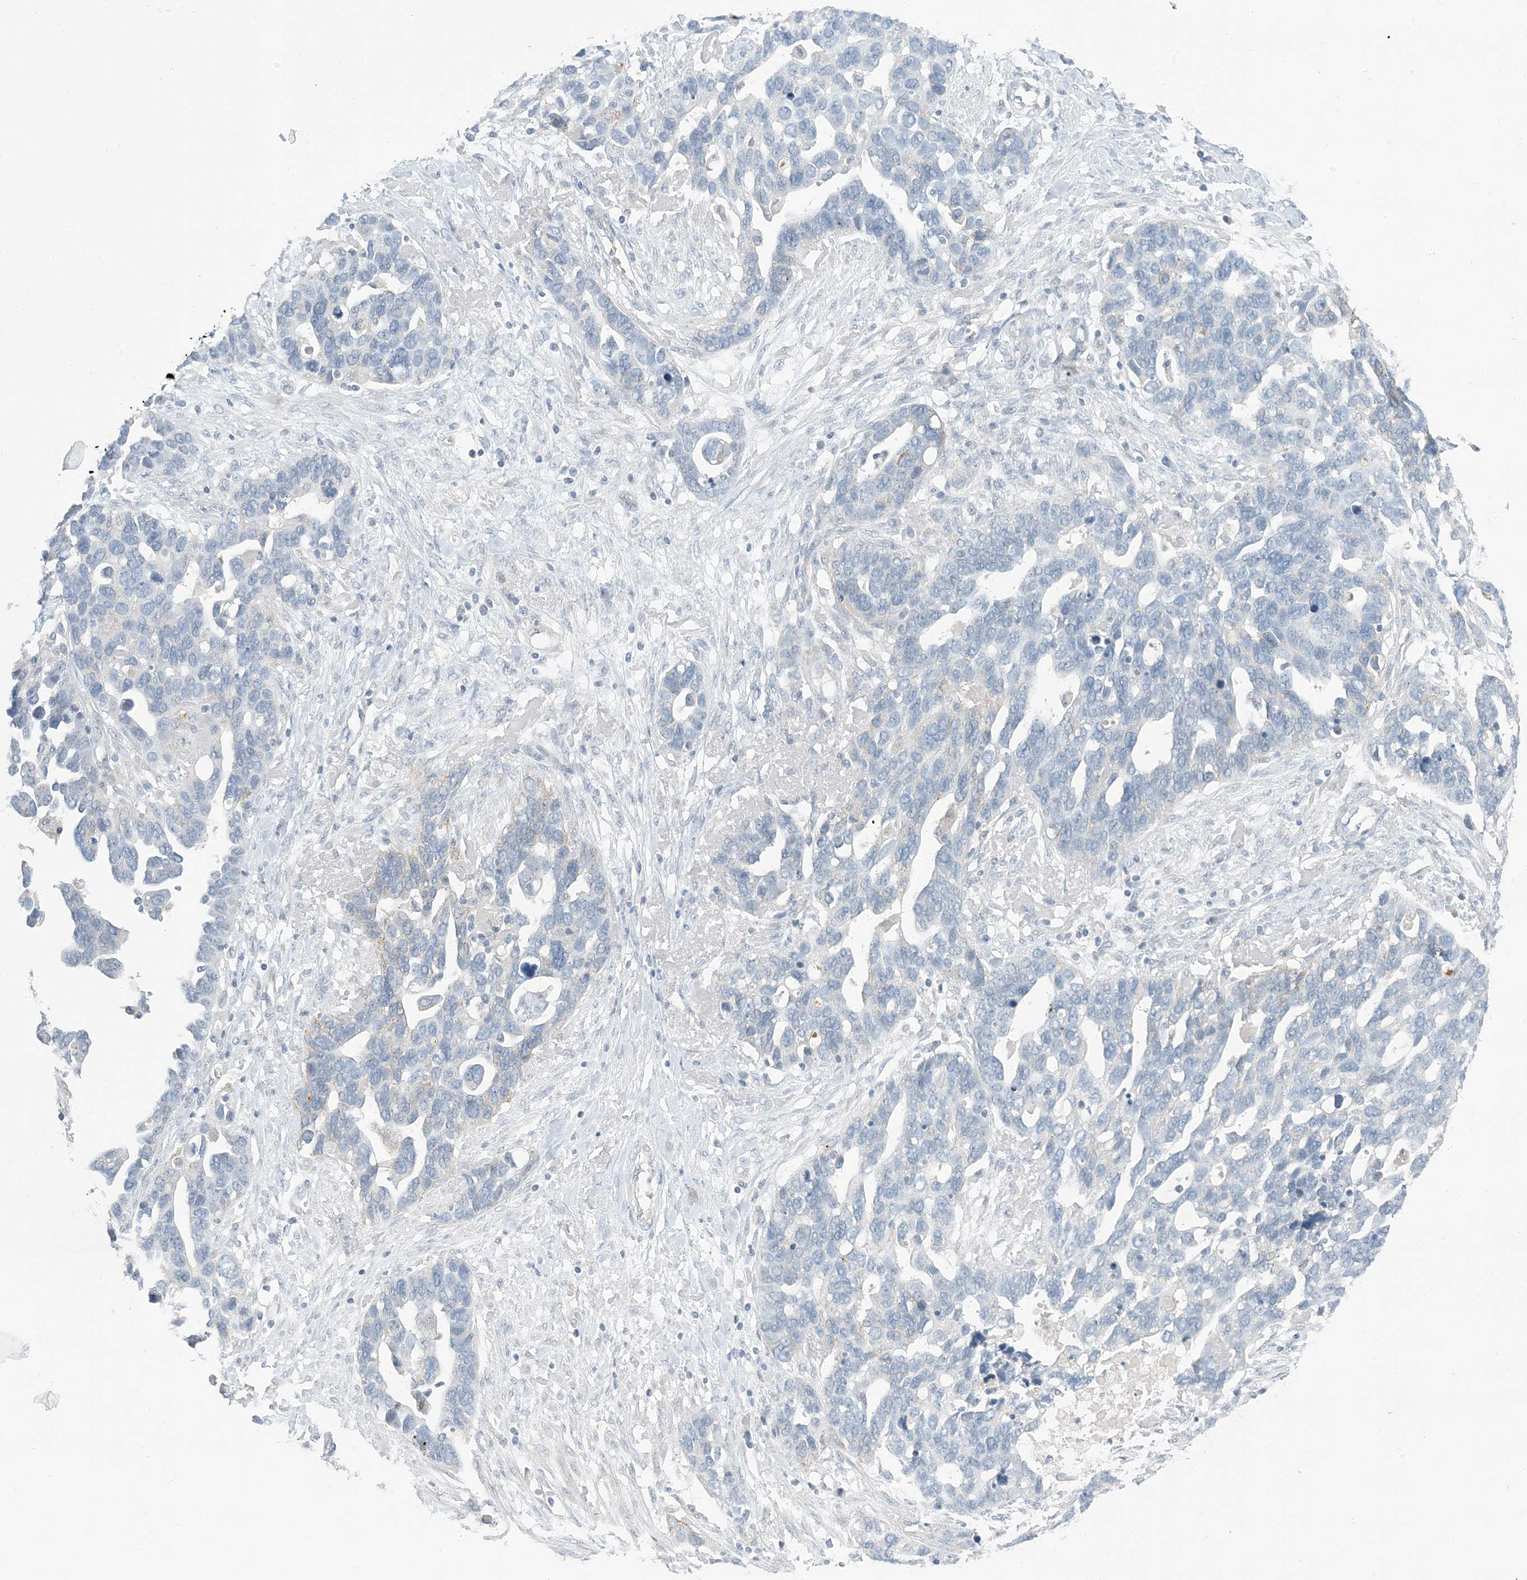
{"staining": {"intensity": "negative", "quantity": "none", "location": "none"}, "tissue": "ovarian cancer", "cell_type": "Tumor cells", "image_type": "cancer", "snomed": [{"axis": "morphology", "description": "Cystadenocarcinoma, serous, NOS"}, {"axis": "topography", "description": "Ovary"}], "caption": "This is an IHC histopathology image of ovarian serous cystadenocarcinoma. There is no positivity in tumor cells.", "gene": "EPHA4", "patient": {"sex": "female", "age": 54}}